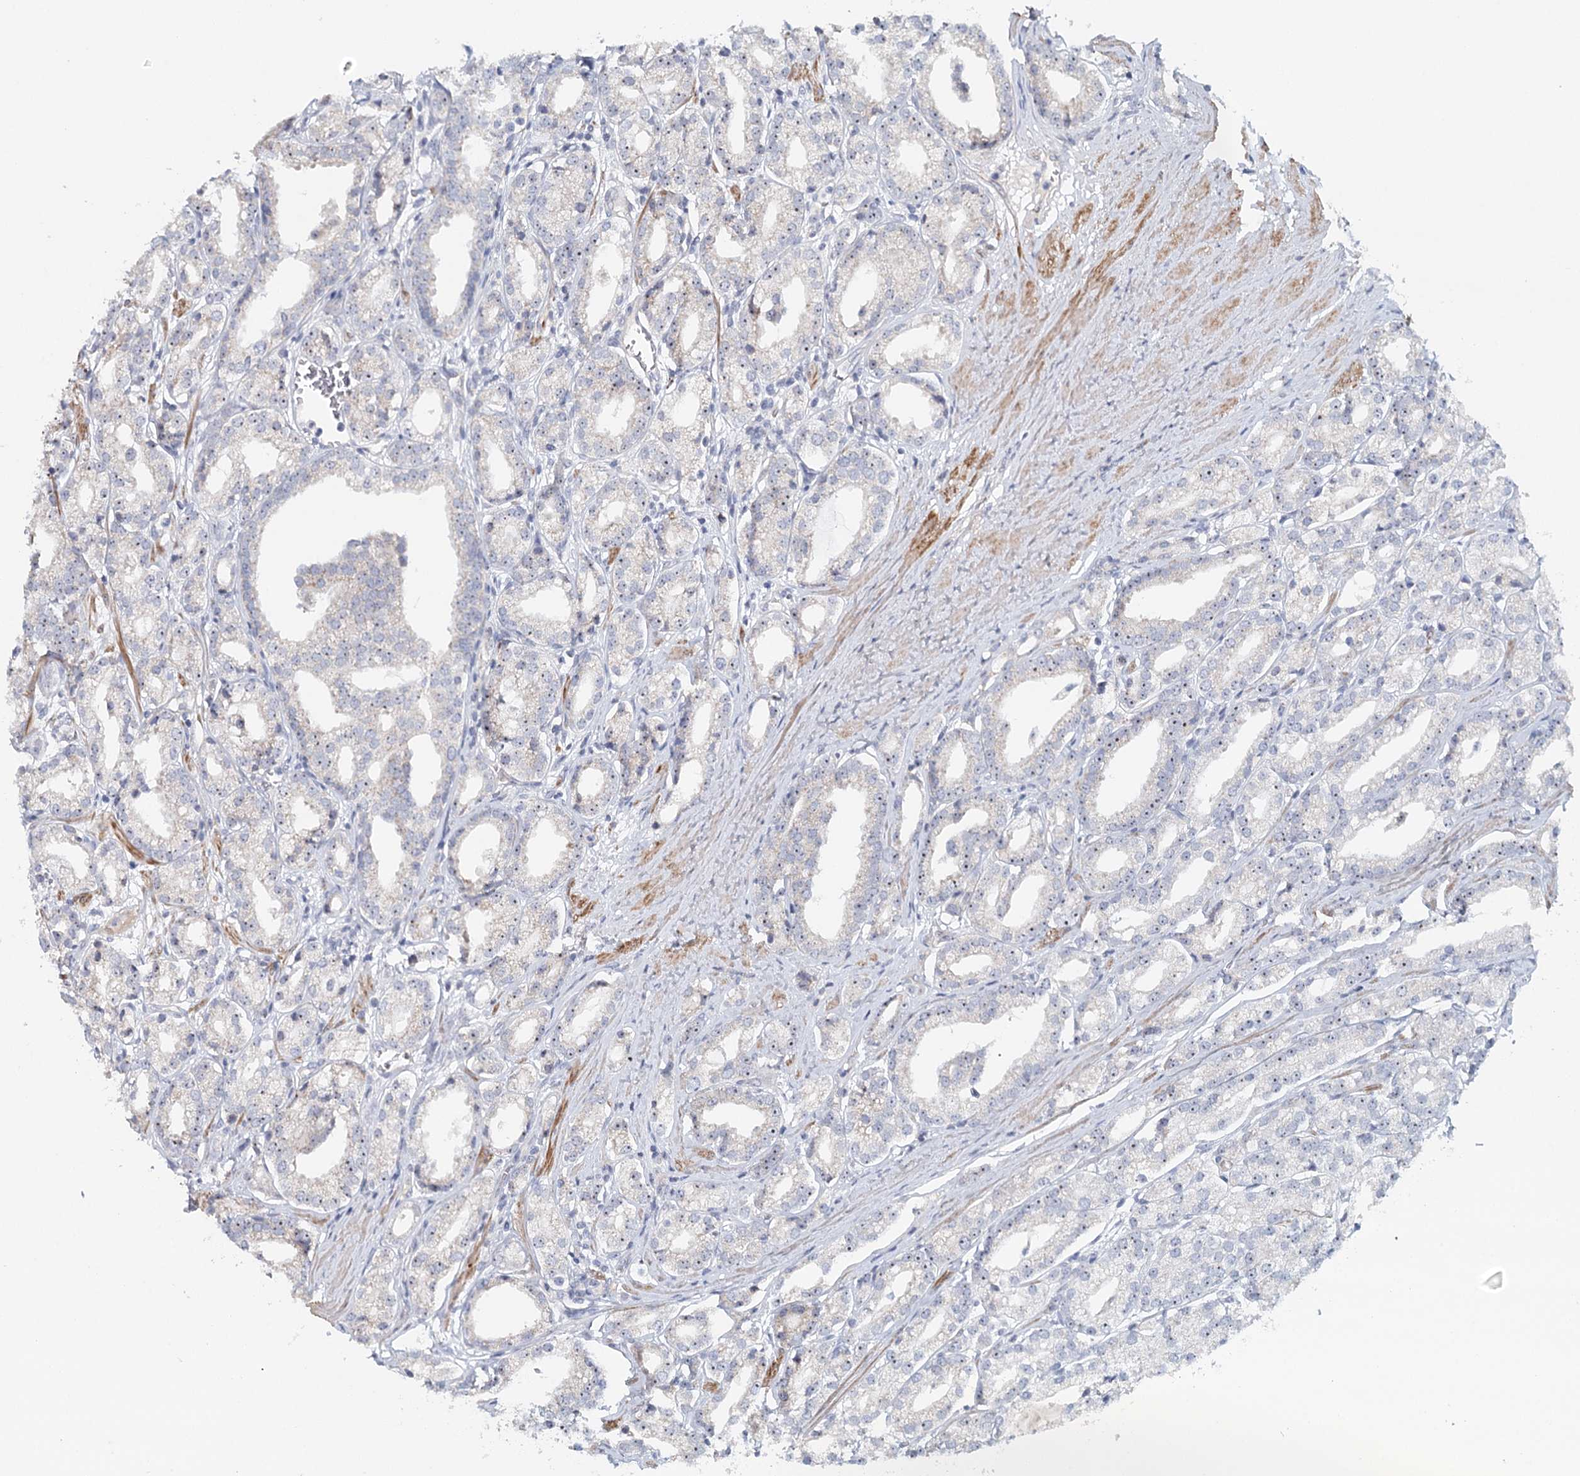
{"staining": {"intensity": "weak", "quantity": "<25%", "location": "cytoplasmic/membranous,nuclear"}, "tissue": "prostate cancer", "cell_type": "Tumor cells", "image_type": "cancer", "snomed": [{"axis": "morphology", "description": "Adenocarcinoma, High grade"}, {"axis": "topography", "description": "Prostate"}], "caption": "This is a photomicrograph of IHC staining of prostate high-grade adenocarcinoma, which shows no staining in tumor cells.", "gene": "RBM43", "patient": {"sex": "male", "age": 69}}